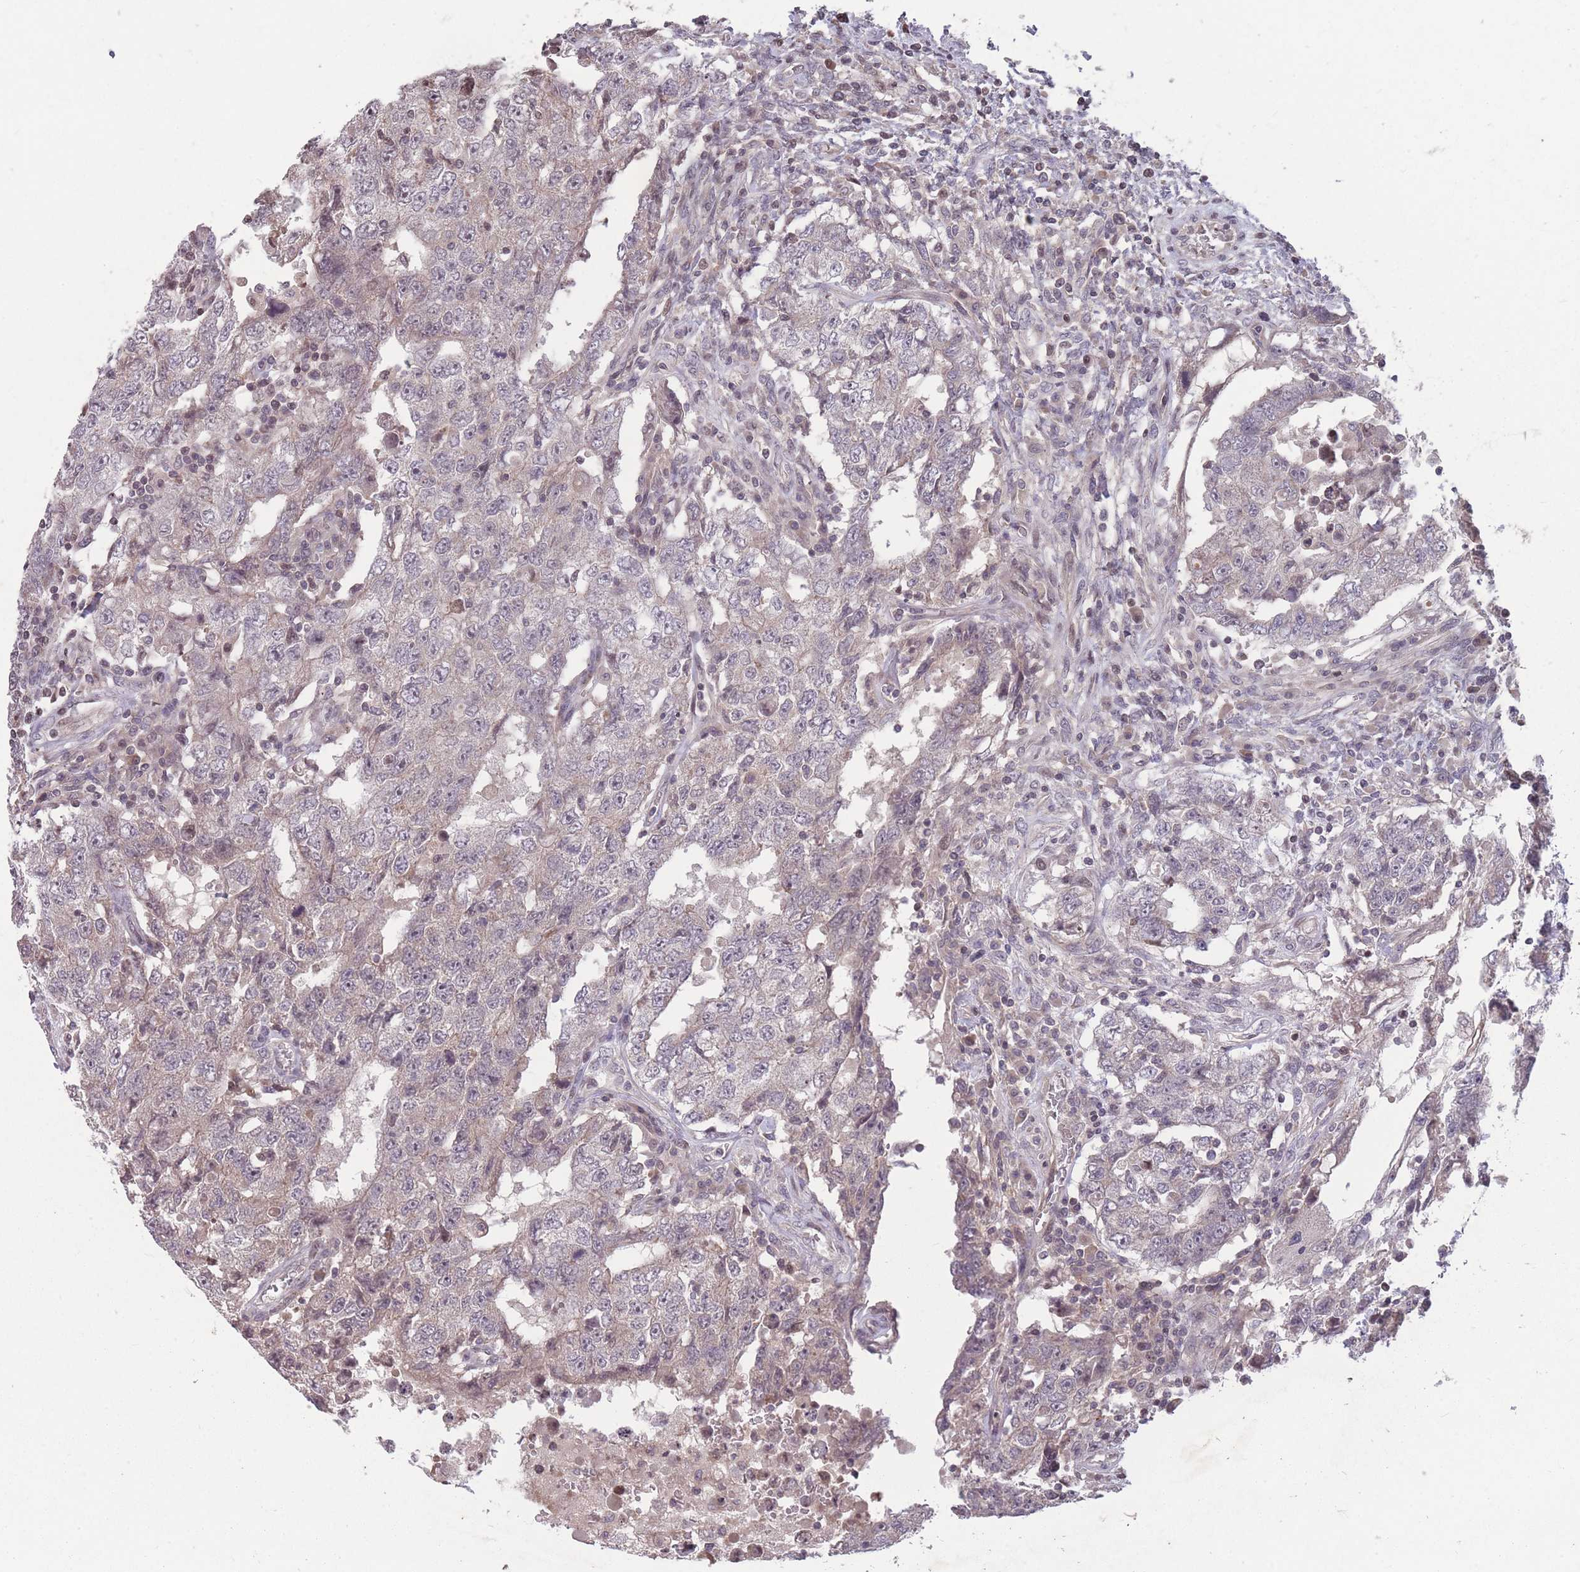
{"staining": {"intensity": "weak", "quantity": "<25%", "location": "cytoplasmic/membranous"}, "tissue": "testis cancer", "cell_type": "Tumor cells", "image_type": "cancer", "snomed": [{"axis": "morphology", "description": "Carcinoma, Embryonal, NOS"}, {"axis": "topography", "description": "Testis"}], "caption": "Tumor cells are negative for protein expression in human testis cancer.", "gene": "GGT5", "patient": {"sex": "male", "age": 26}}